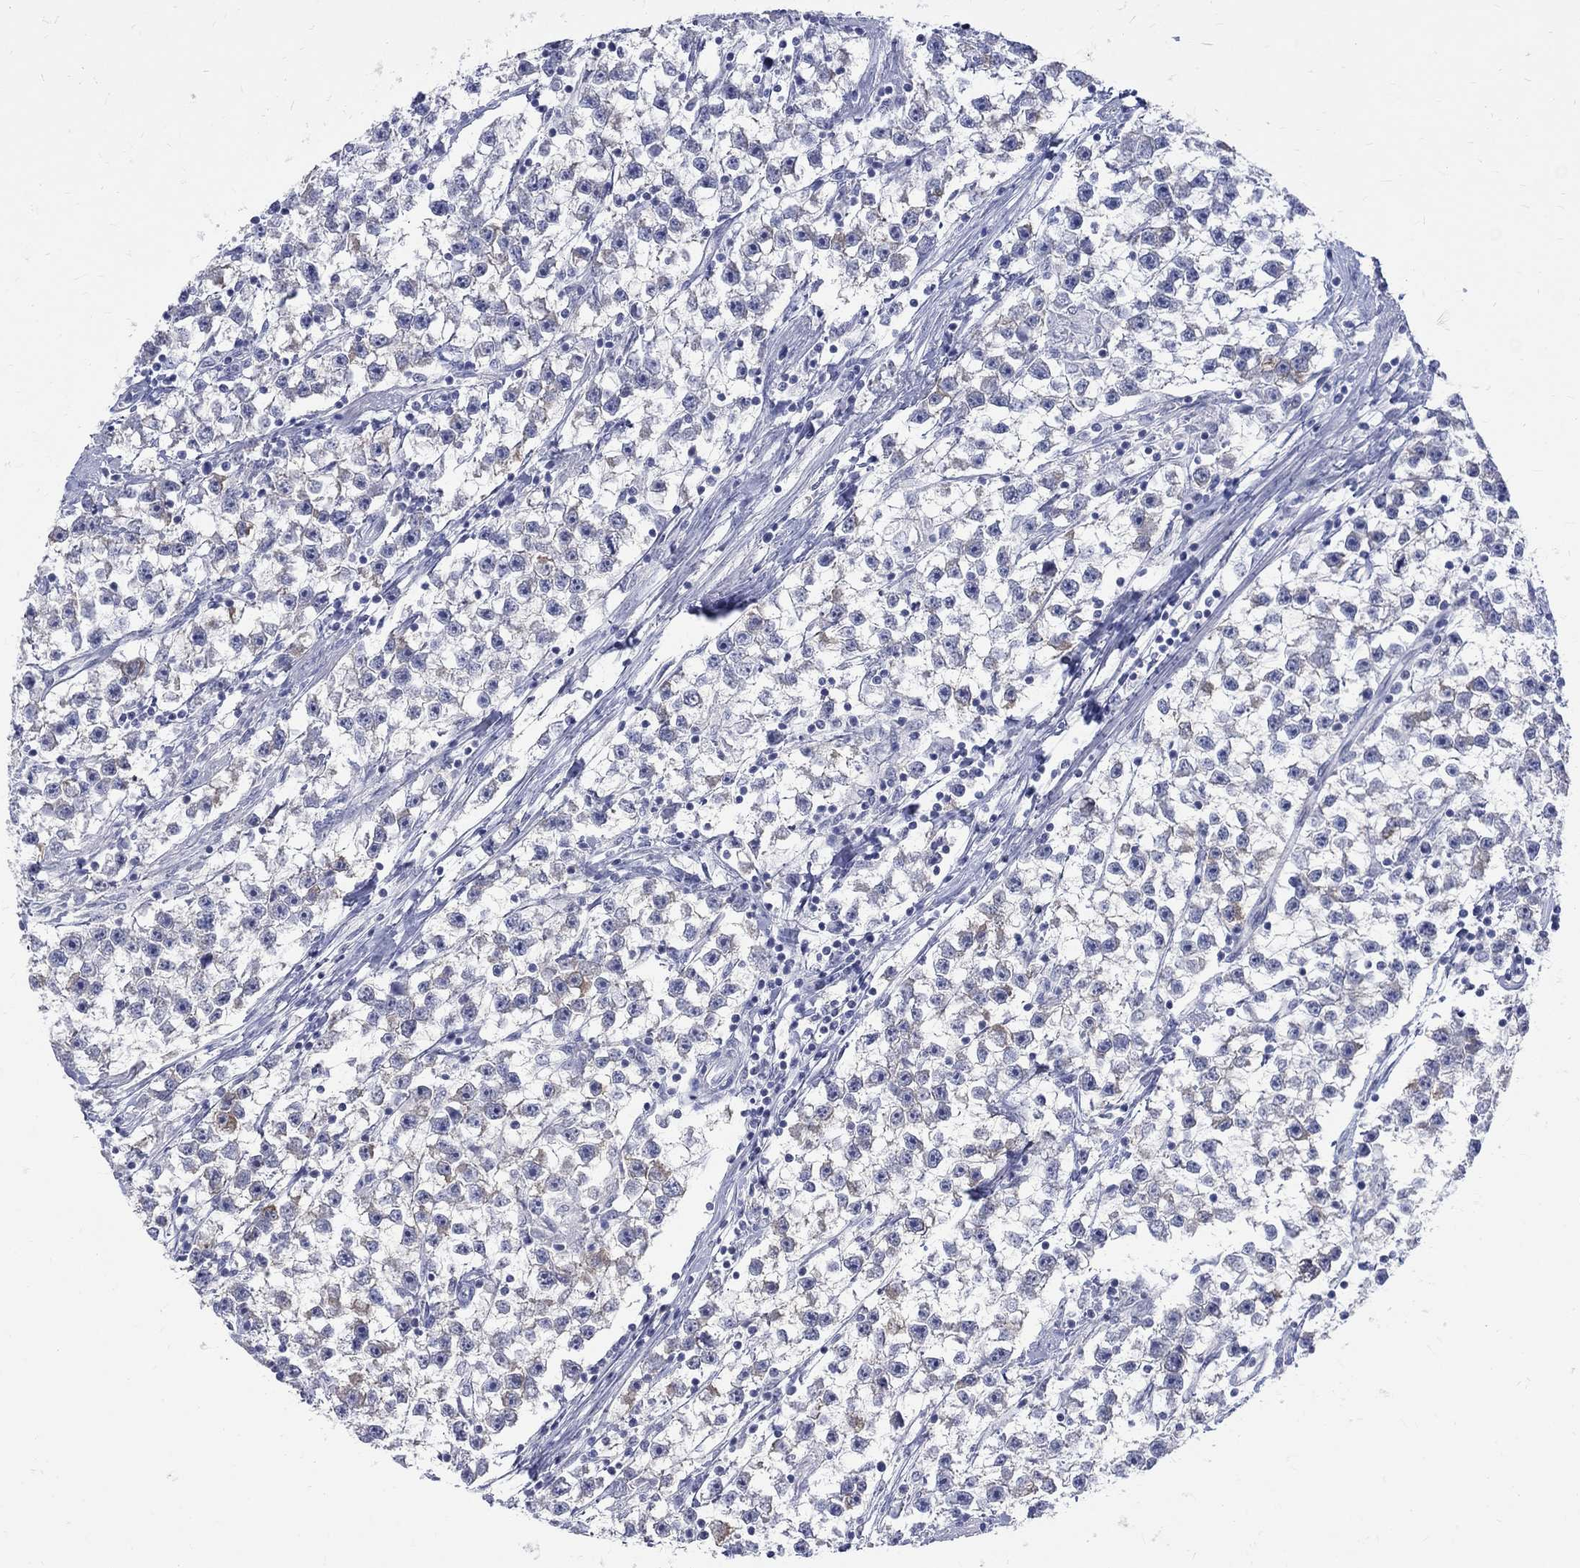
{"staining": {"intensity": "negative", "quantity": "none", "location": "none"}, "tissue": "testis cancer", "cell_type": "Tumor cells", "image_type": "cancer", "snomed": [{"axis": "morphology", "description": "Seminoma, NOS"}, {"axis": "topography", "description": "Testis"}], "caption": "Tumor cells show no significant protein staining in testis cancer (seminoma).", "gene": "MAGEB6", "patient": {"sex": "male", "age": 59}}